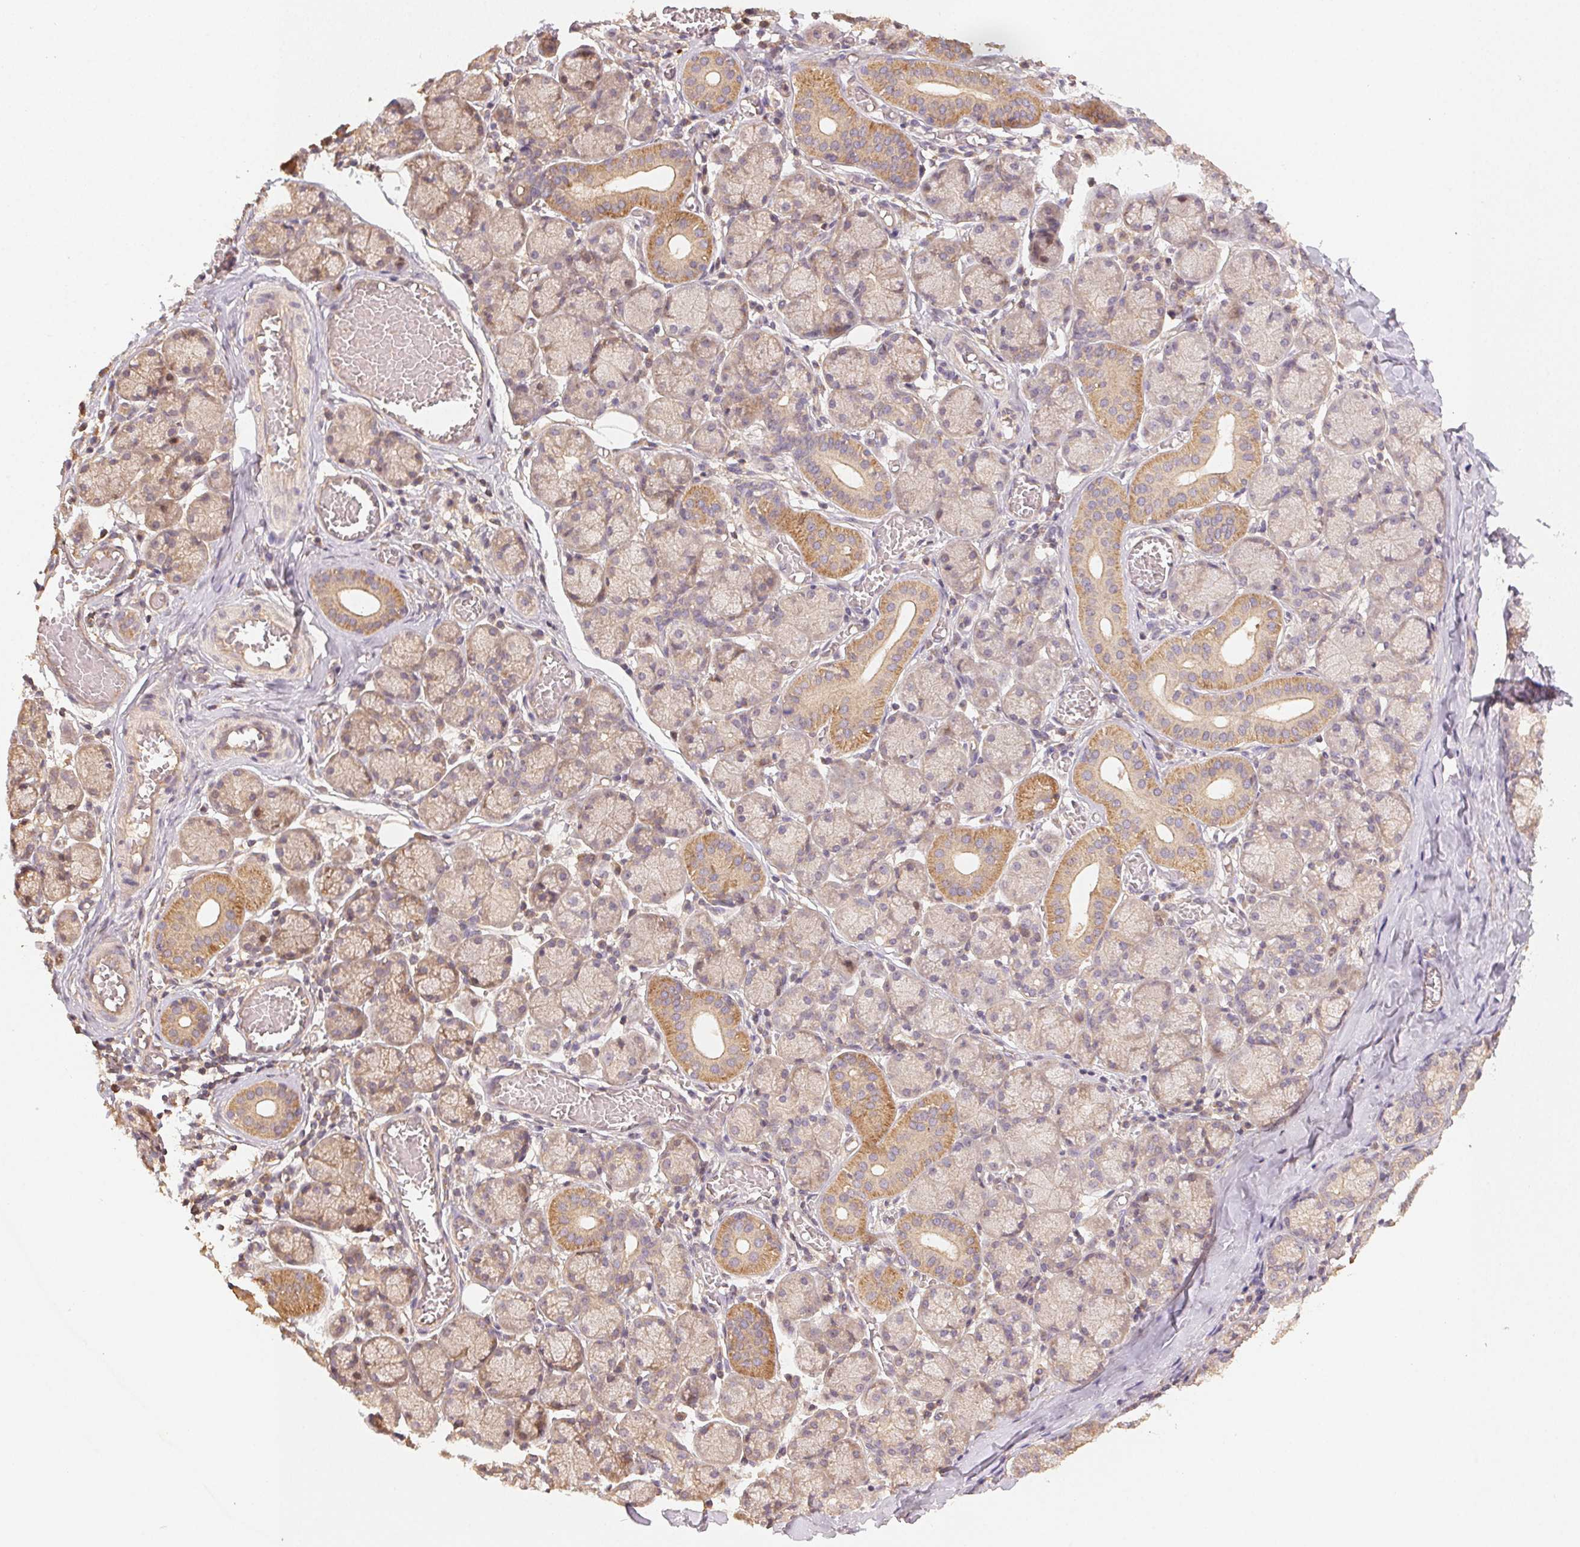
{"staining": {"intensity": "moderate", "quantity": "25%-75%", "location": "cytoplasmic/membranous"}, "tissue": "salivary gland", "cell_type": "Glandular cells", "image_type": "normal", "snomed": [{"axis": "morphology", "description": "Normal tissue, NOS"}, {"axis": "topography", "description": "Salivary gland"}, {"axis": "topography", "description": "Peripheral nerve tissue"}], "caption": "Immunohistochemistry image of unremarkable salivary gland stained for a protein (brown), which shows medium levels of moderate cytoplasmic/membranous positivity in approximately 25%-75% of glandular cells.", "gene": "RALA", "patient": {"sex": "female", "age": 24}}